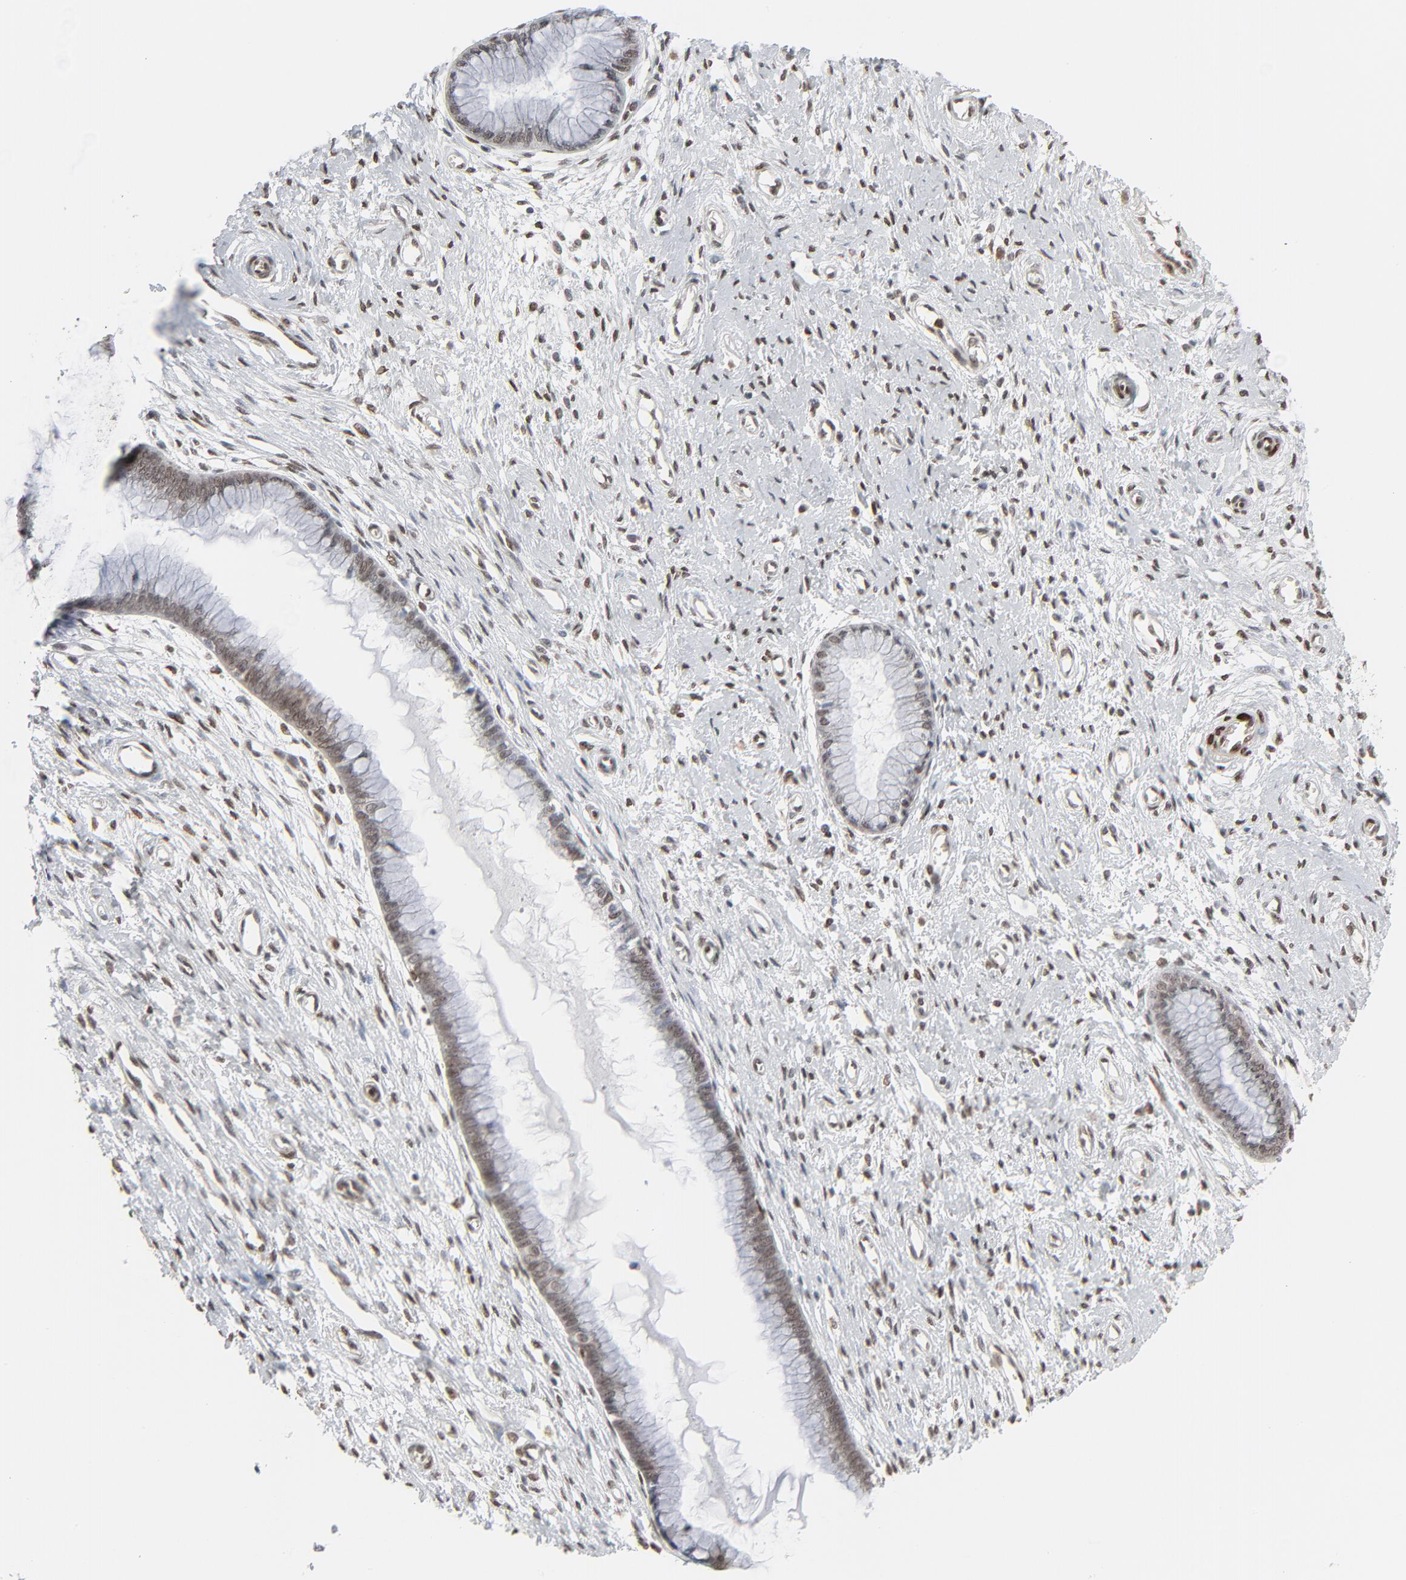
{"staining": {"intensity": "moderate", "quantity": ">75%", "location": "nuclear"}, "tissue": "cervix", "cell_type": "Glandular cells", "image_type": "normal", "snomed": [{"axis": "morphology", "description": "Normal tissue, NOS"}, {"axis": "topography", "description": "Cervix"}], "caption": "Cervix was stained to show a protein in brown. There is medium levels of moderate nuclear positivity in about >75% of glandular cells. (Brightfield microscopy of DAB IHC at high magnification).", "gene": "CUX1", "patient": {"sex": "female", "age": 55}}